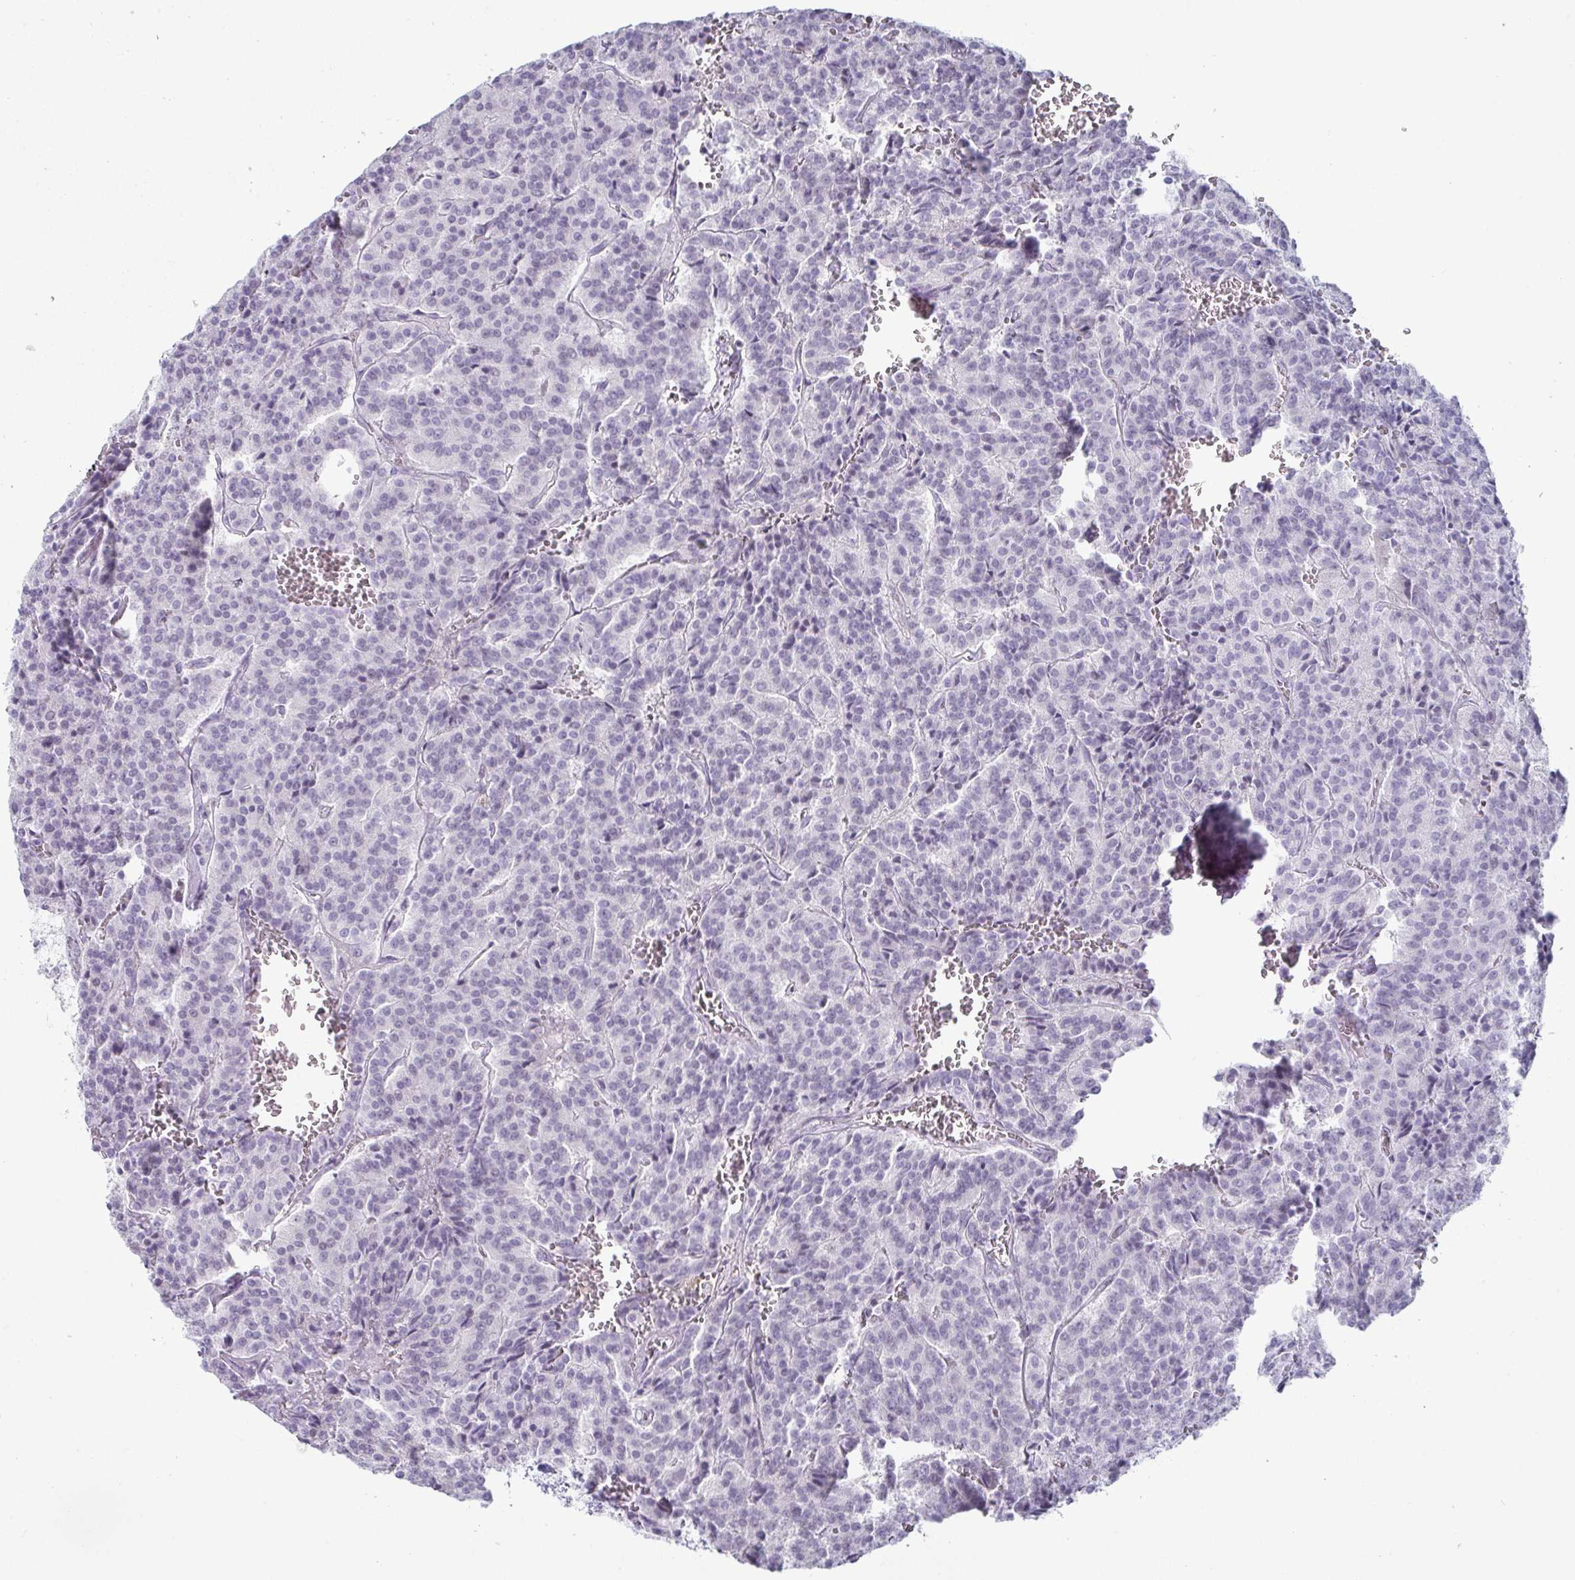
{"staining": {"intensity": "negative", "quantity": "none", "location": "none"}, "tissue": "carcinoid", "cell_type": "Tumor cells", "image_type": "cancer", "snomed": [{"axis": "morphology", "description": "Carcinoid, malignant, NOS"}, {"axis": "topography", "description": "Lung"}], "caption": "A histopathology image of human carcinoid is negative for staining in tumor cells. (DAB immunohistochemistry visualized using brightfield microscopy, high magnification).", "gene": "VSIG10L", "patient": {"sex": "male", "age": 70}}